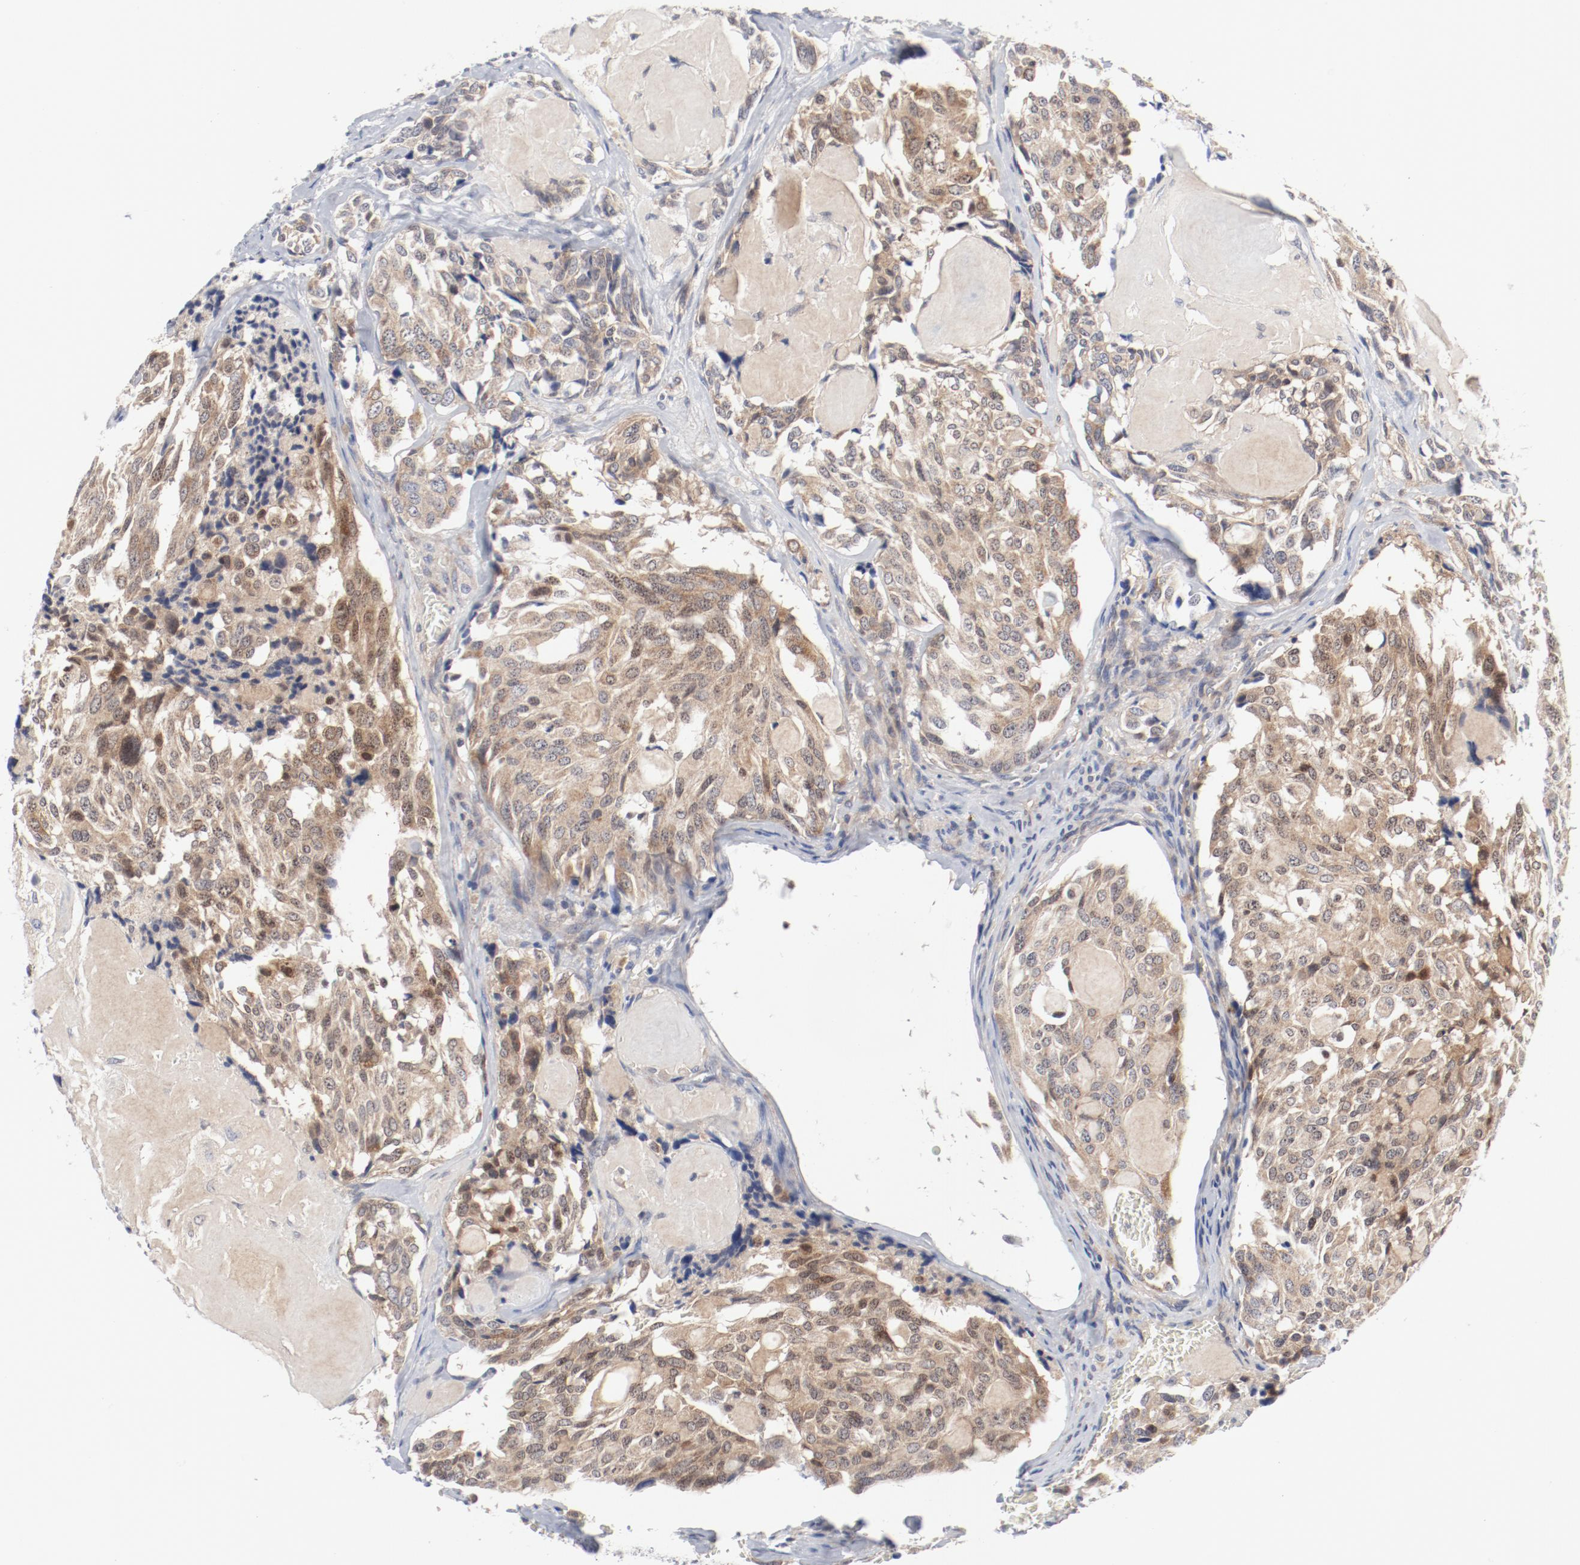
{"staining": {"intensity": "weak", "quantity": ">75%", "location": "cytoplasmic/membranous,nuclear"}, "tissue": "thyroid cancer", "cell_type": "Tumor cells", "image_type": "cancer", "snomed": [{"axis": "morphology", "description": "Carcinoma, NOS"}, {"axis": "morphology", "description": "Carcinoid, malignant, NOS"}, {"axis": "topography", "description": "Thyroid gland"}], "caption": "High-magnification brightfield microscopy of thyroid malignant carcinoid stained with DAB (3,3'-diaminobenzidine) (brown) and counterstained with hematoxylin (blue). tumor cells exhibit weak cytoplasmic/membranous and nuclear positivity is identified in approximately>75% of cells.", "gene": "BAD", "patient": {"sex": "male", "age": 33}}